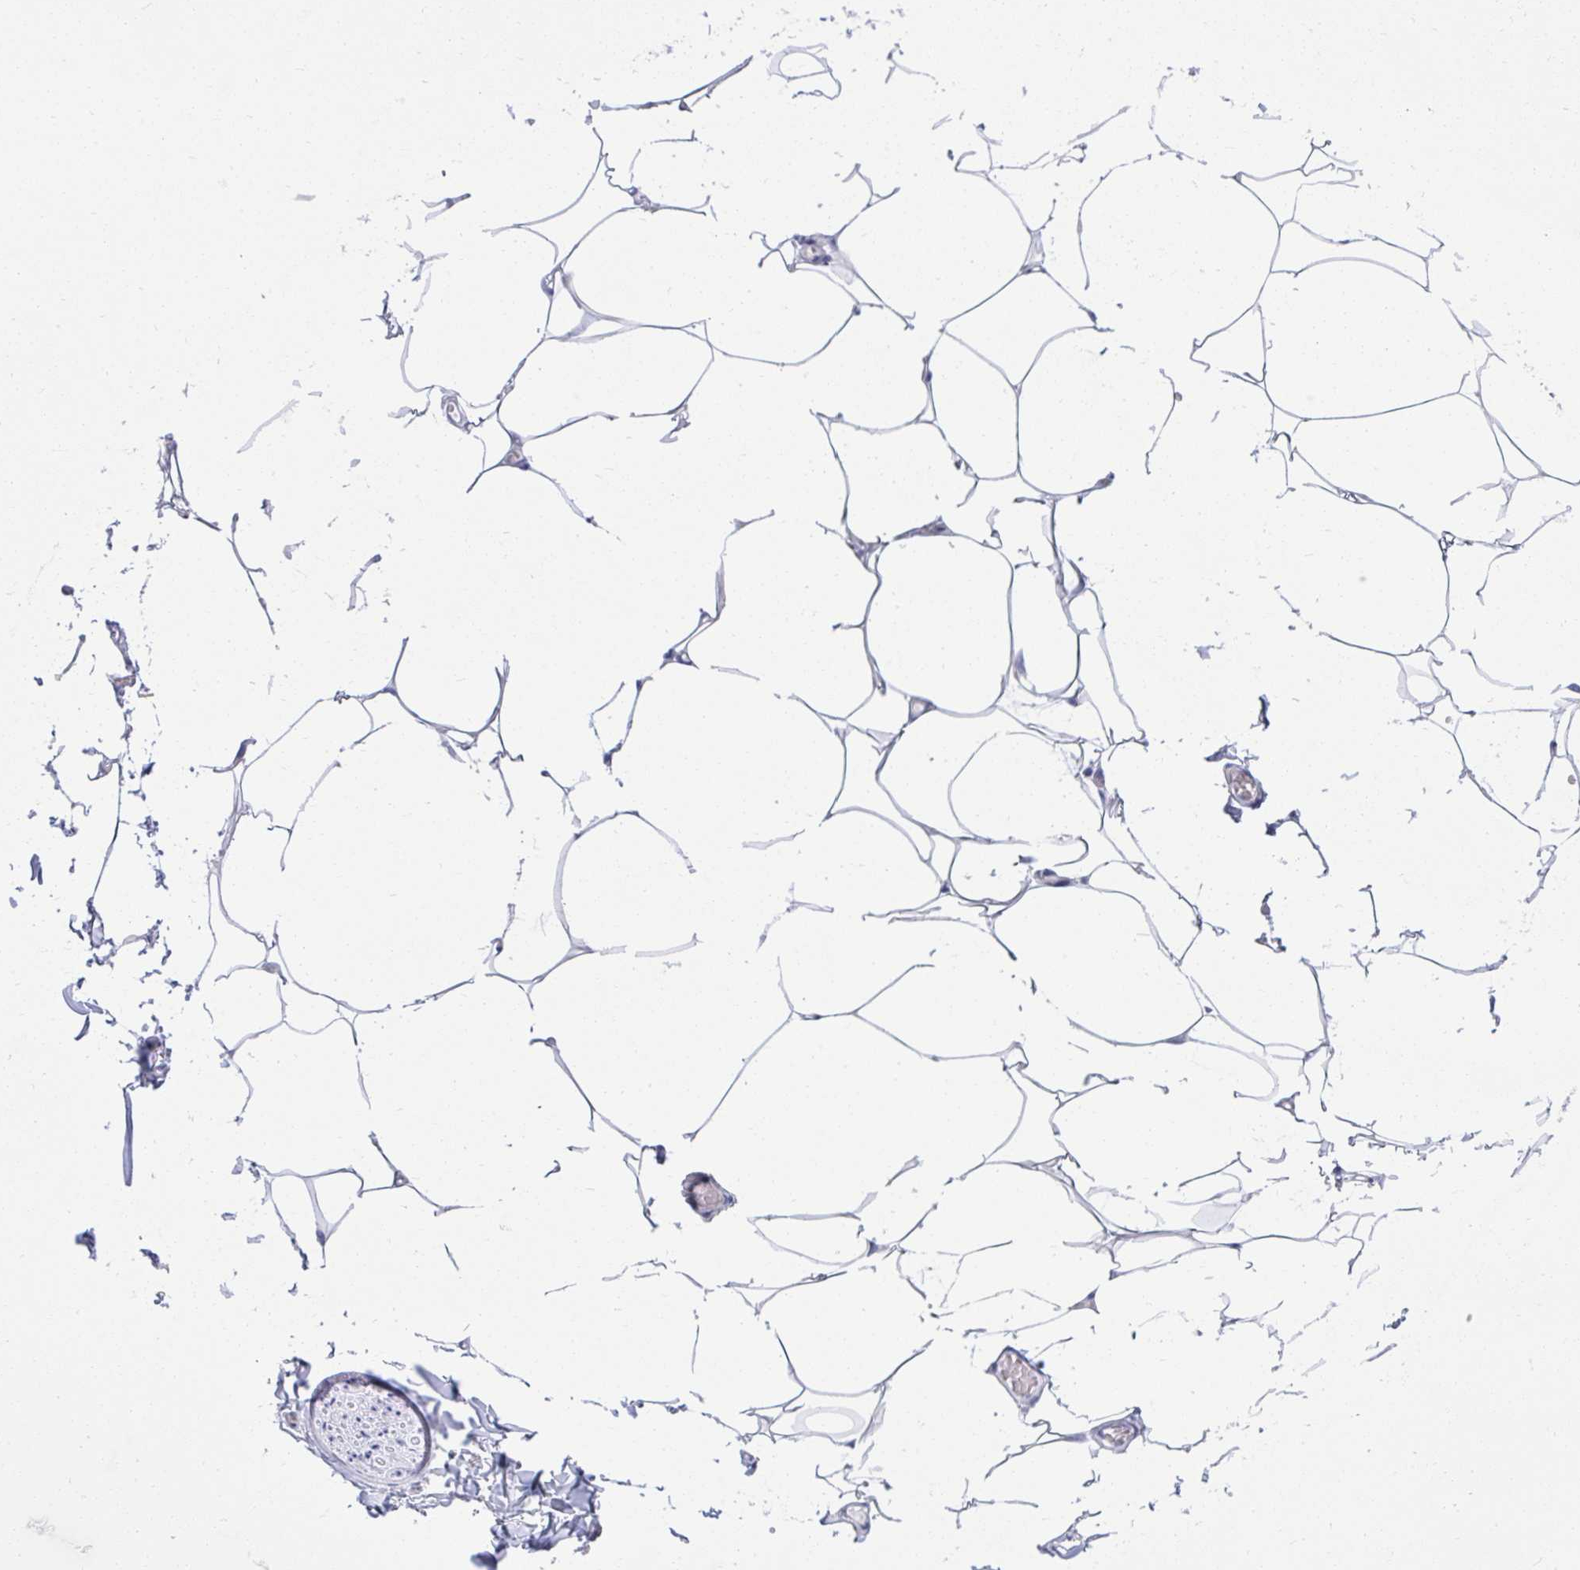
{"staining": {"intensity": "negative", "quantity": "none", "location": "none"}, "tissue": "adipose tissue", "cell_type": "Adipocytes", "image_type": "normal", "snomed": [{"axis": "morphology", "description": "Normal tissue, NOS"}, {"axis": "topography", "description": "Skin"}, {"axis": "topography", "description": "Peripheral nerve tissue"}], "caption": "DAB (3,3'-diaminobenzidine) immunohistochemical staining of unremarkable human adipose tissue exhibits no significant staining in adipocytes. (DAB (3,3'-diaminobenzidine) immunohistochemistry (IHC) with hematoxylin counter stain).", "gene": "FASLG", "patient": {"sex": "female", "age": 45}}